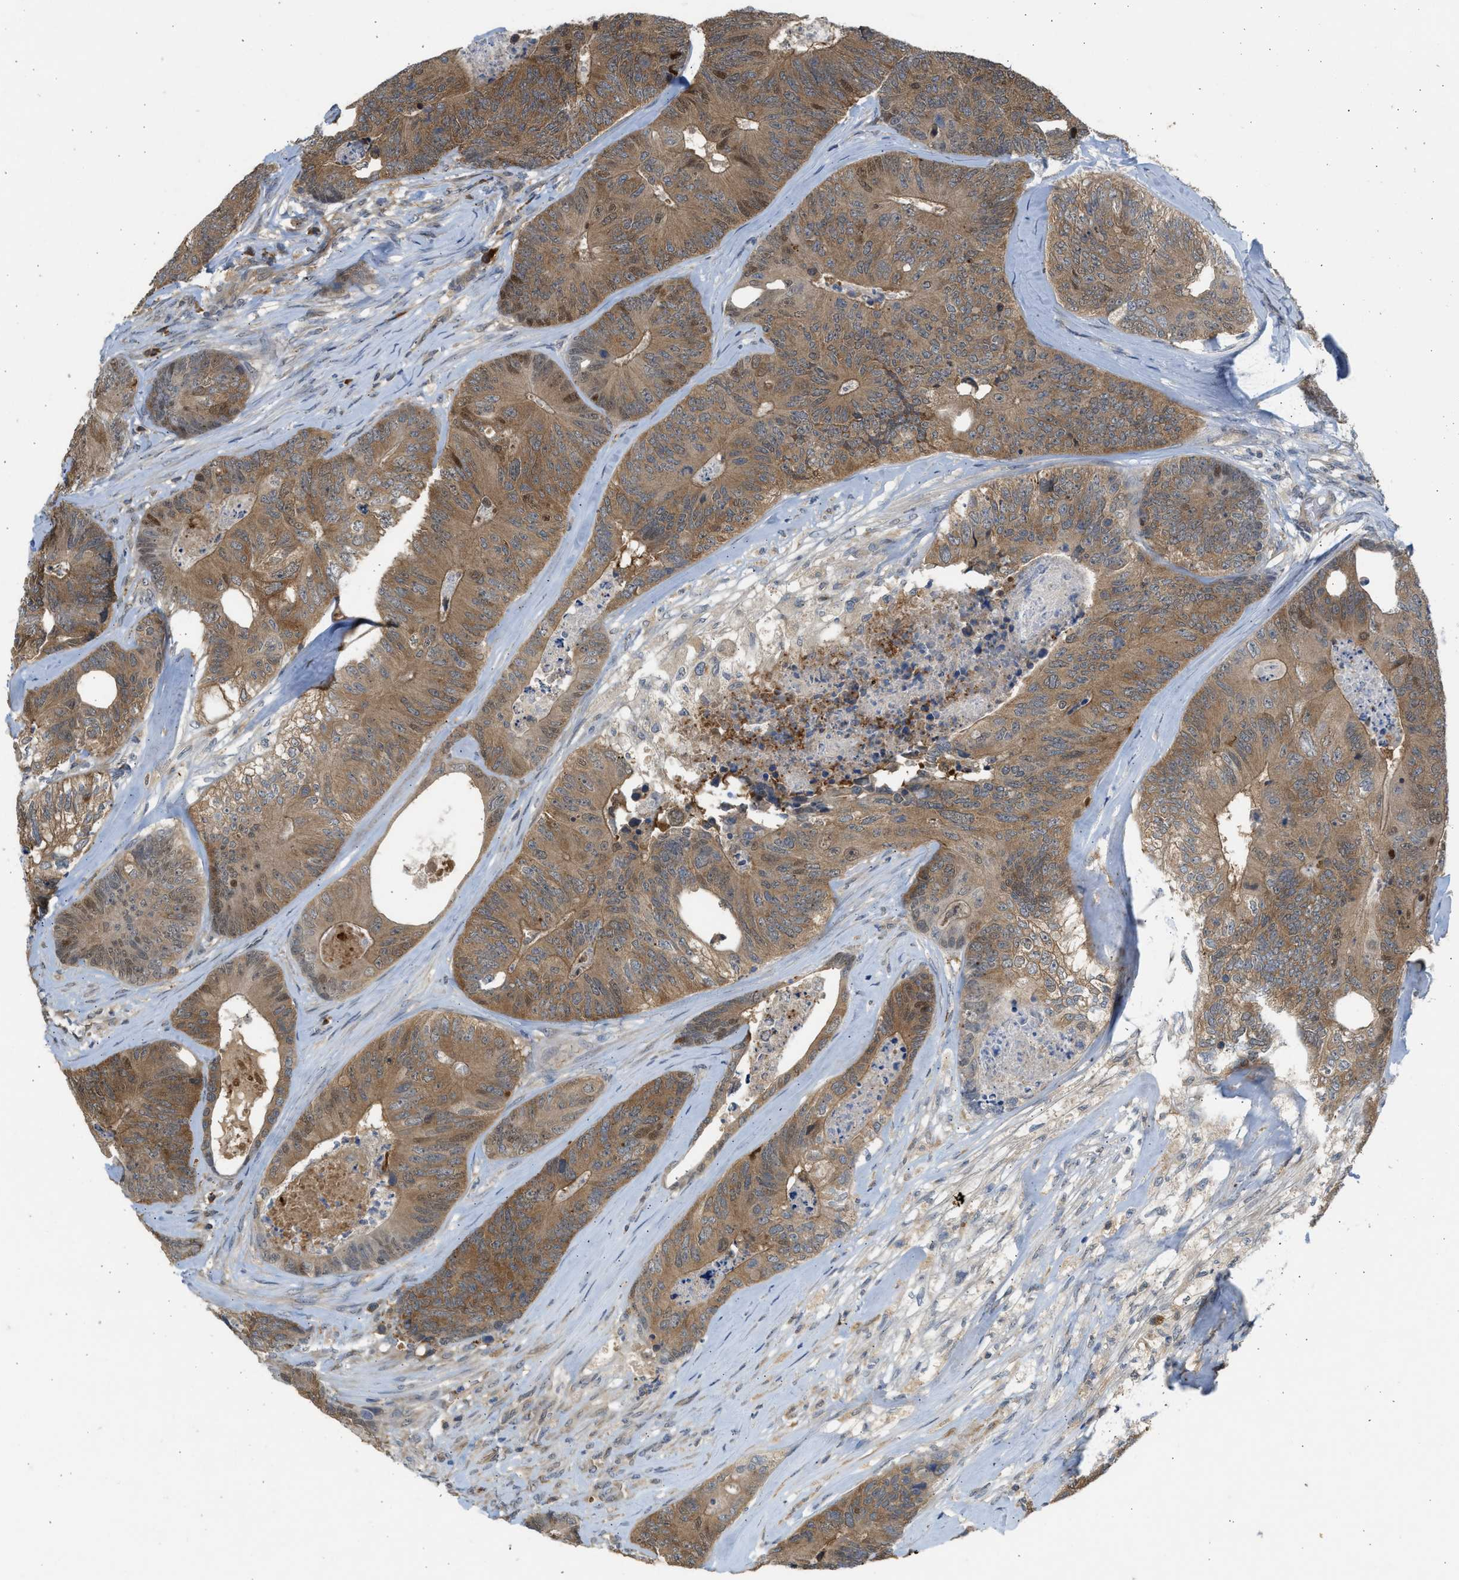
{"staining": {"intensity": "moderate", "quantity": ">75%", "location": "cytoplasmic/membranous"}, "tissue": "colorectal cancer", "cell_type": "Tumor cells", "image_type": "cancer", "snomed": [{"axis": "morphology", "description": "Adenocarcinoma, NOS"}, {"axis": "topography", "description": "Colon"}], "caption": "Colorectal cancer (adenocarcinoma) stained for a protein (brown) demonstrates moderate cytoplasmic/membranous positive expression in about >75% of tumor cells.", "gene": "MAPK7", "patient": {"sex": "female", "age": 67}}